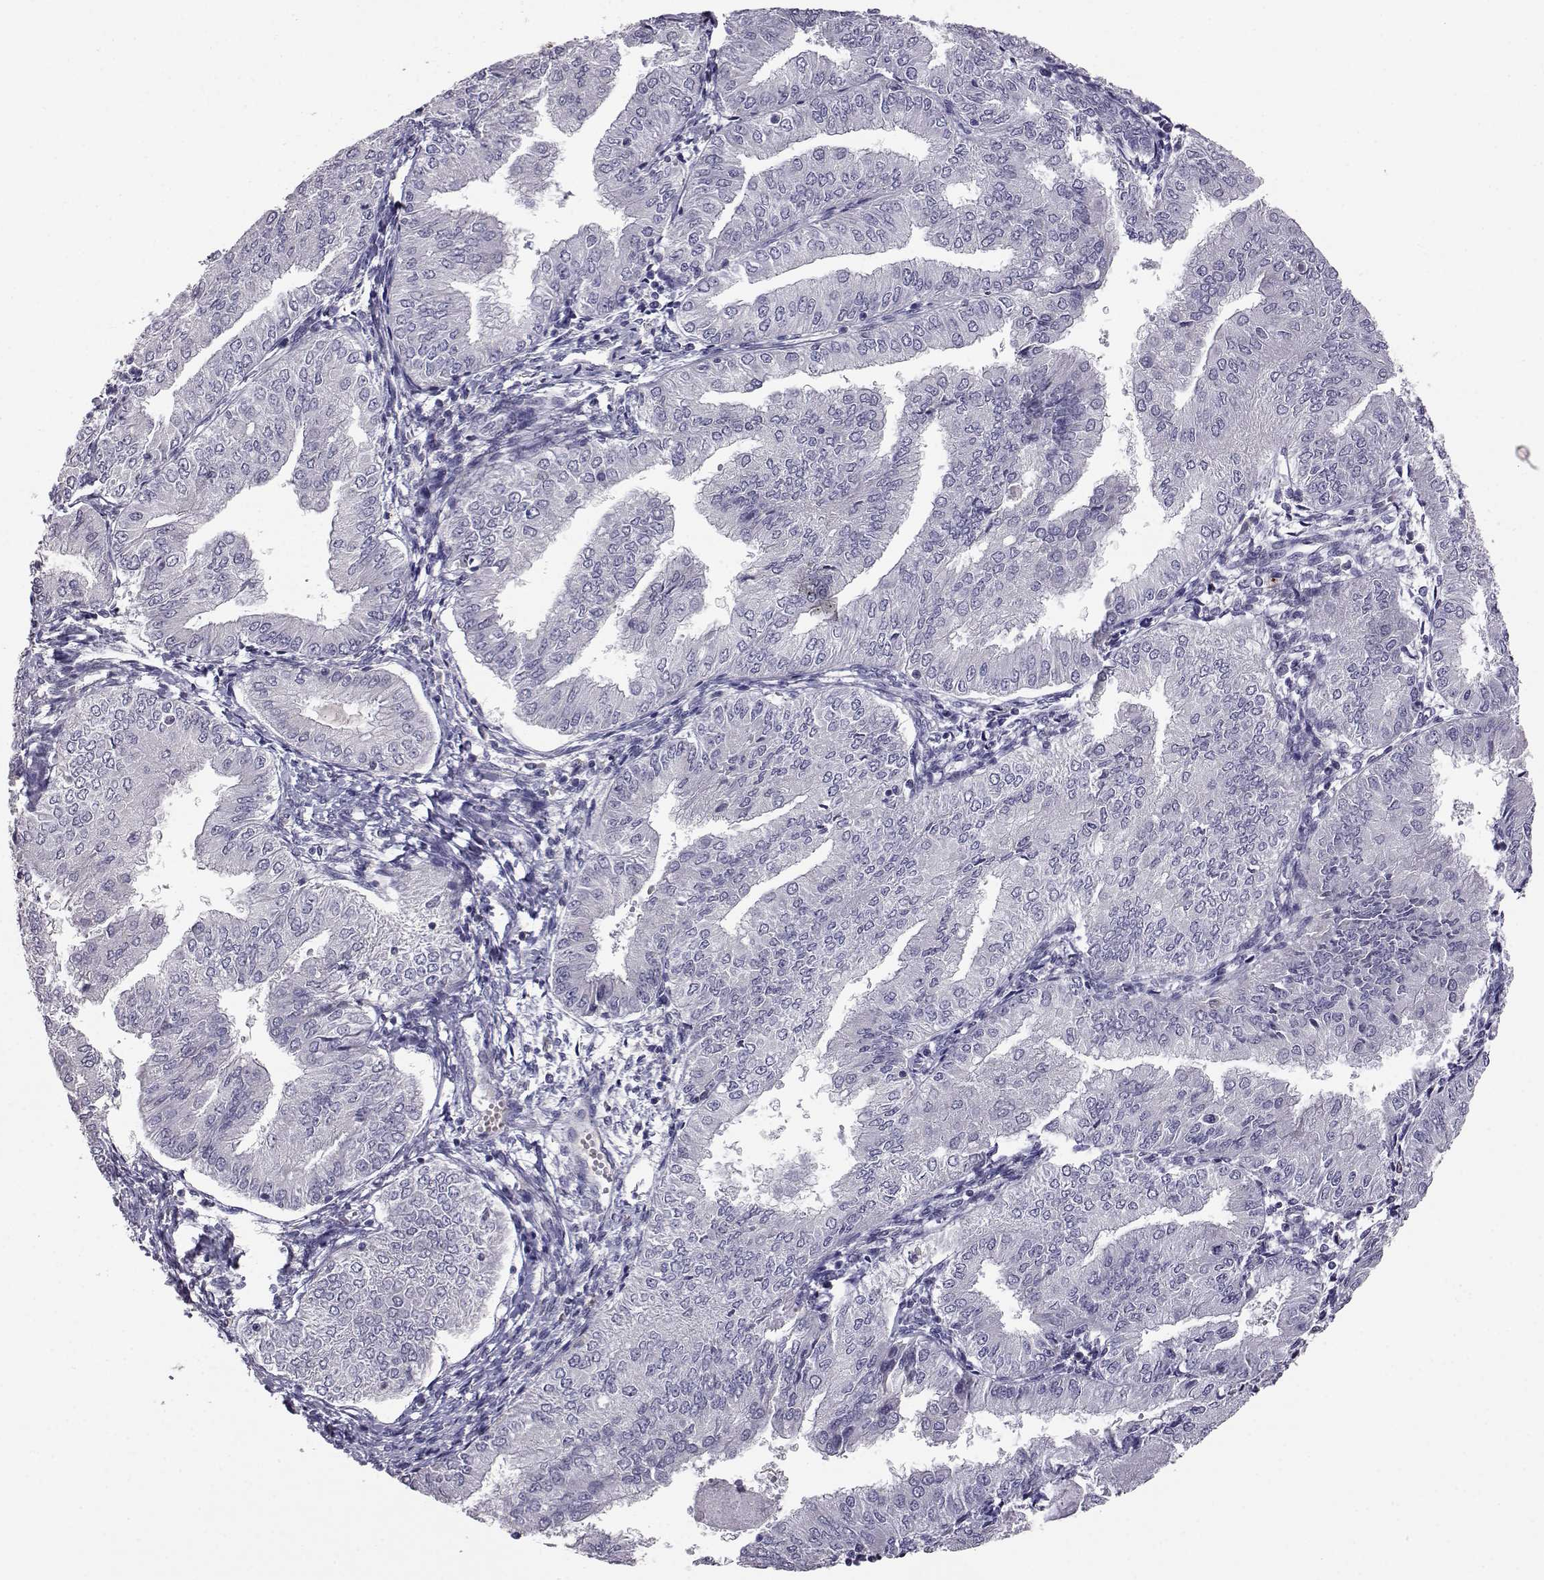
{"staining": {"intensity": "negative", "quantity": "none", "location": "none"}, "tissue": "endometrial cancer", "cell_type": "Tumor cells", "image_type": "cancer", "snomed": [{"axis": "morphology", "description": "Adenocarcinoma, NOS"}, {"axis": "topography", "description": "Endometrium"}], "caption": "Immunohistochemistry of adenocarcinoma (endometrial) reveals no positivity in tumor cells.", "gene": "AKR1B1", "patient": {"sex": "female", "age": 53}}